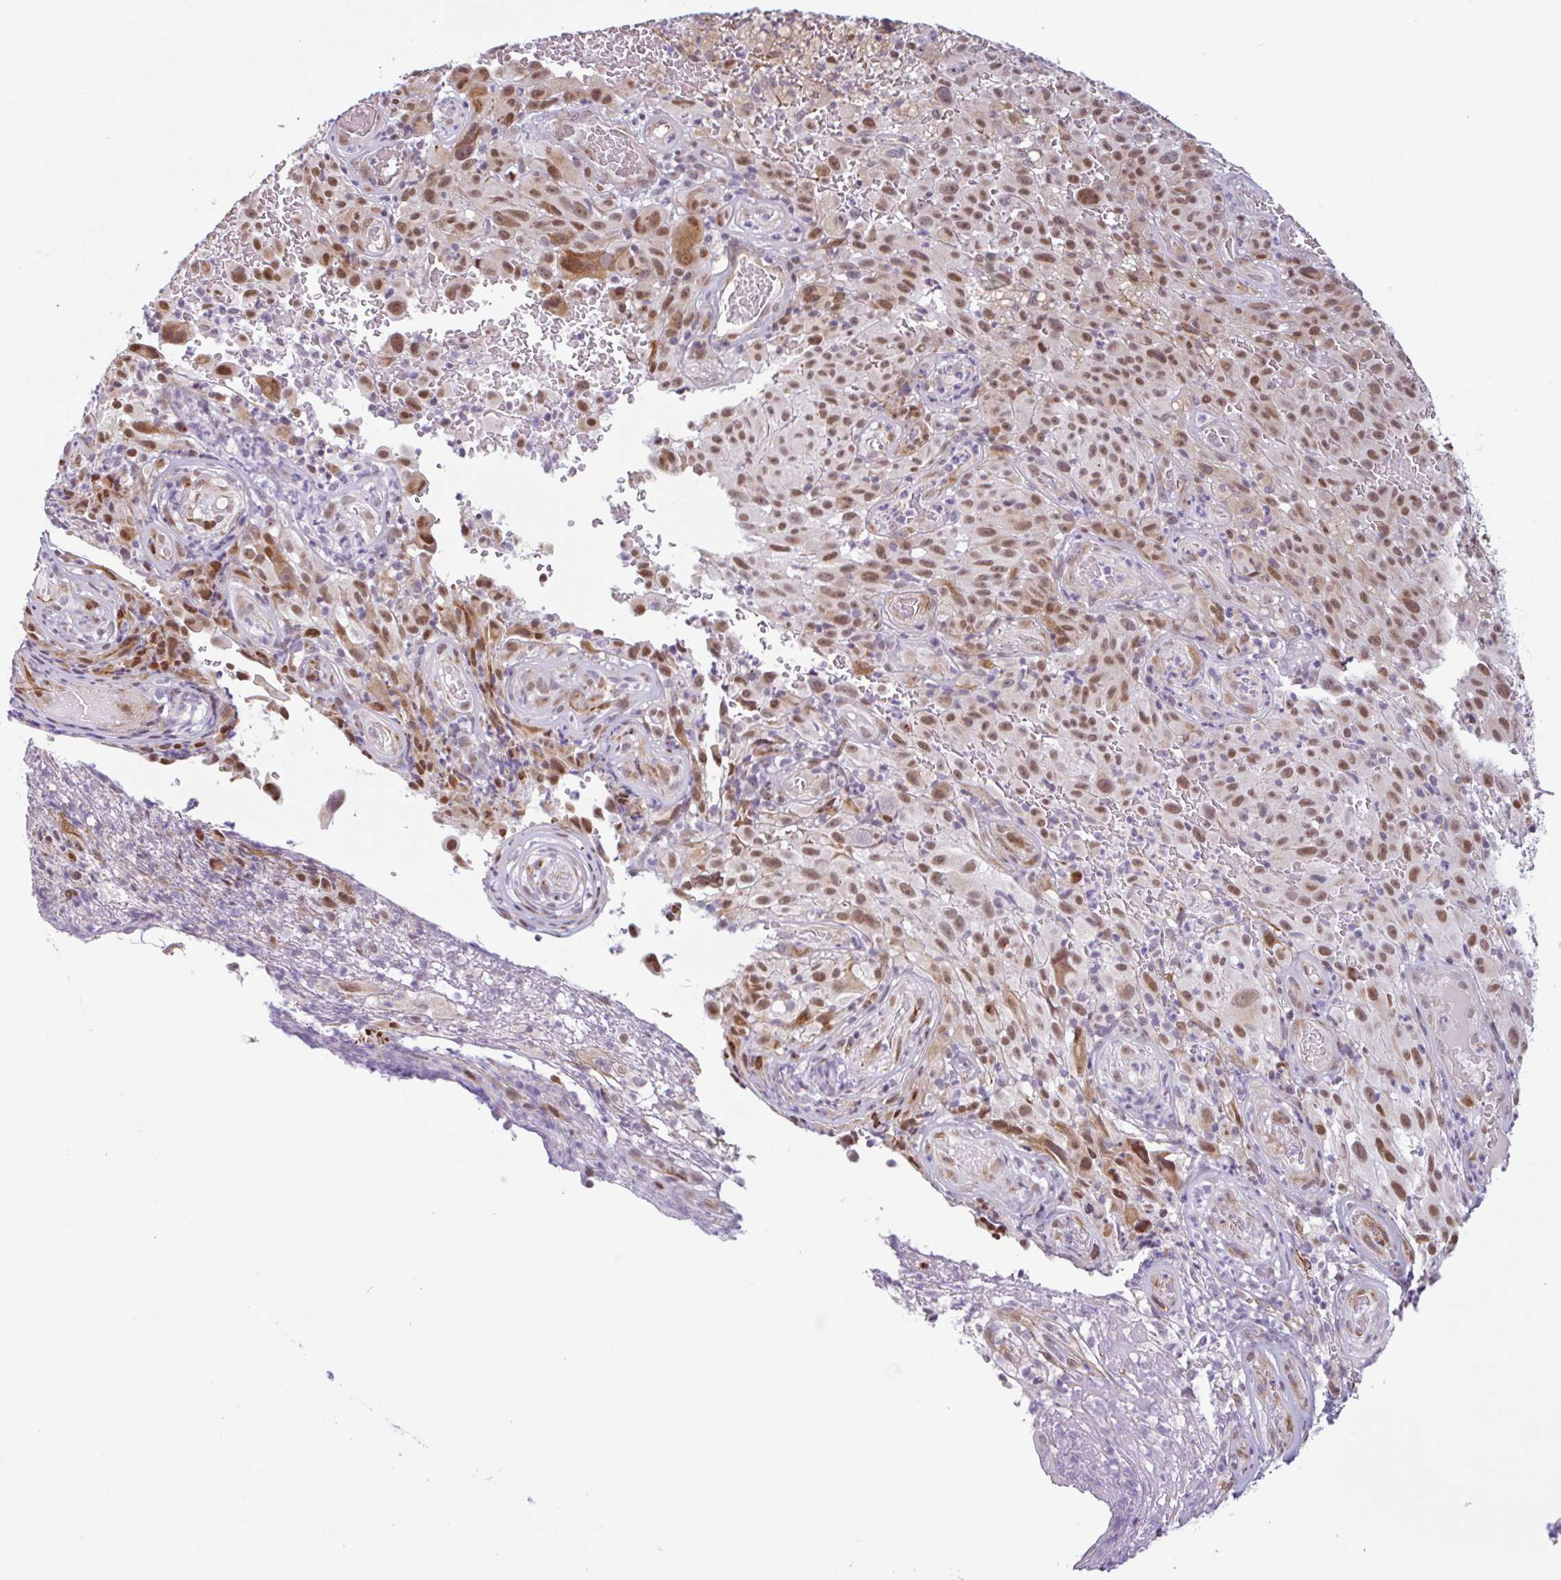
{"staining": {"intensity": "moderate", "quantity": ">75%", "location": "nuclear"}, "tissue": "melanoma", "cell_type": "Tumor cells", "image_type": "cancer", "snomed": [{"axis": "morphology", "description": "Malignant melanoma, NOS"}, {"axis": "topography", "description": "Skin"}], "caption": "A histopathology image of human malignant melanoma stained for a protein reveals moderate nuclear brown staining in tumor cells.", "gene": "TMEM119", "patient": {"sex": "female", "age": 82}}